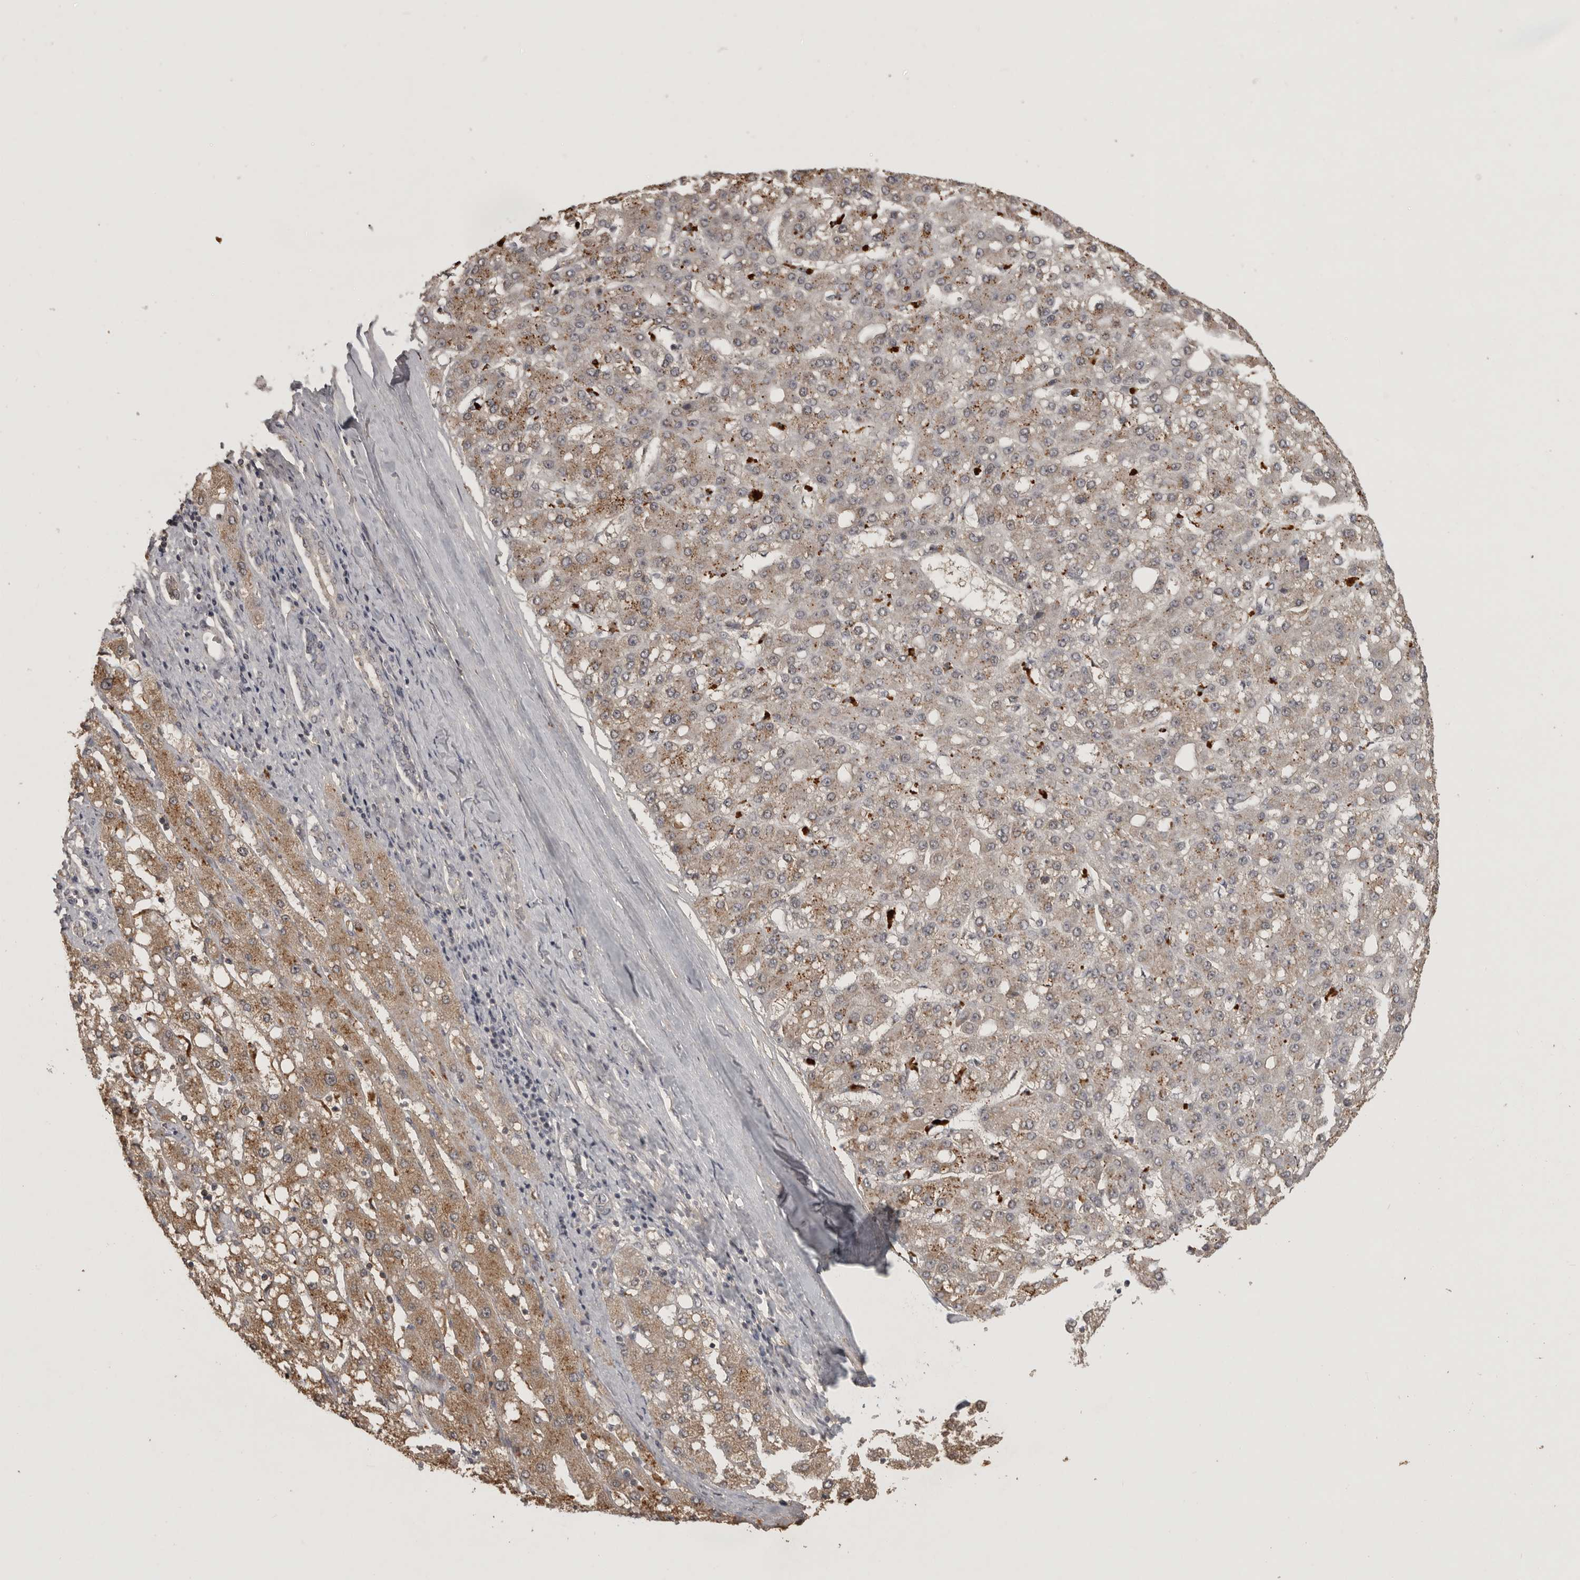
{"staining": {"intensity": "weak", "quantity": "25%-75%", "location": "cytoplasmic/membranous"}, "tissue": "liver cancer", "cell_type": "Tumor cells", "image_type": "cancer", "snomed": [{"axis": "morphology", "description": "Carcinoma, Hepatocellular, NOS"}, {"axis": "topography", "description": "Liver"}], "caption": "Immunohistochemistry image of human liver cancer stained for a protein (brown), which exhibits low levels of weak cytoplasmic/membranous staining in about 25%-75% of tumor cells.", "gene": "ADAMTS4", "patient": {"sex": "male", "age": 67}}